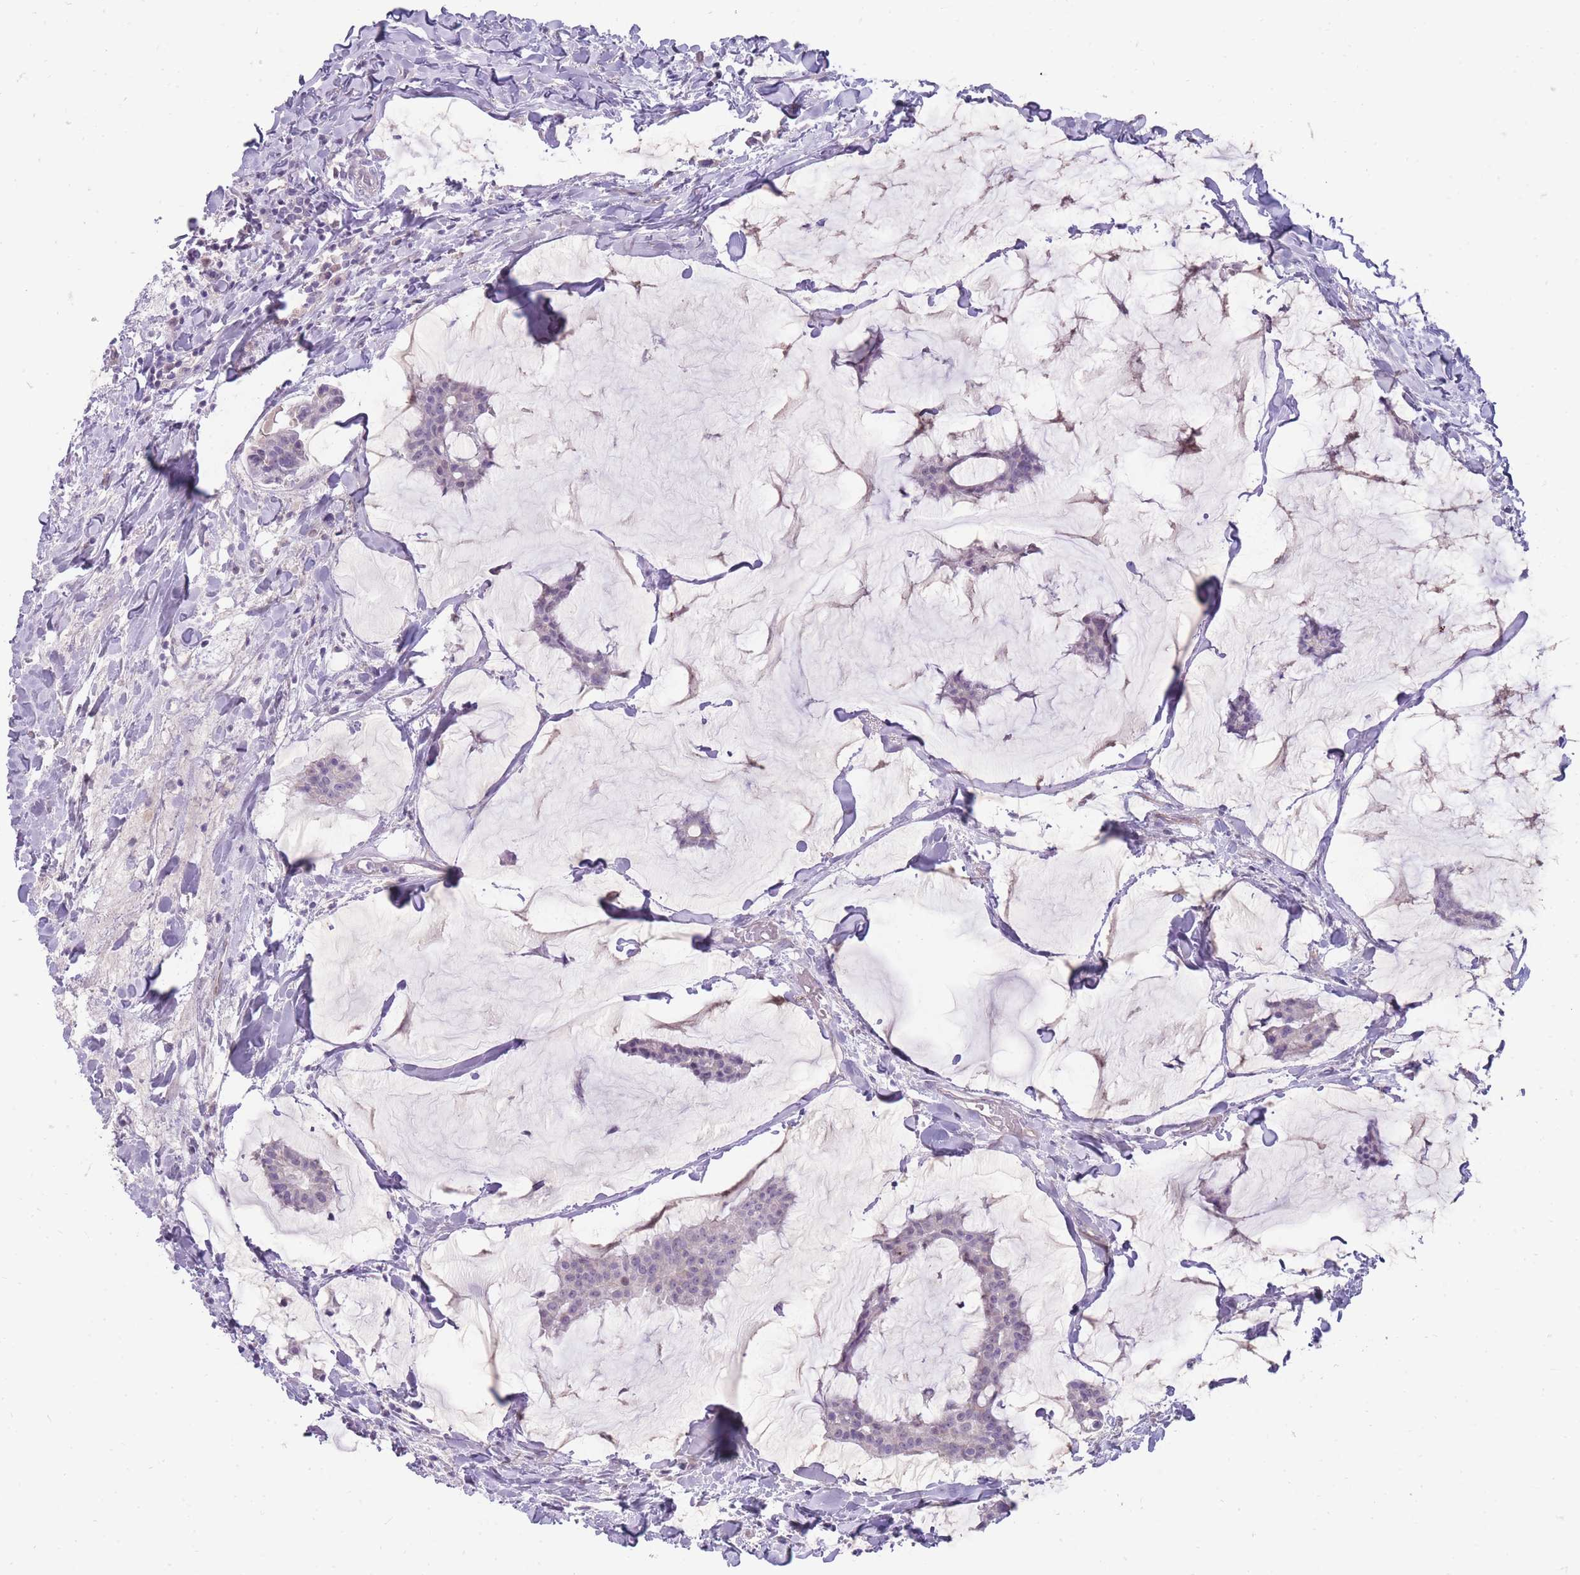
{"staining": {"intensity": "negative", "quantity": "none", "location": "none"}, "tissue": "breast cancer", "cell_type": "Tumor cells", "image_type": "cancer", "snomed": [{"axis": "morphology", "description": "Duct carcinoma"}, {"axis": "topography", "description": "Breast"}], "caption": "The IHC image has no significant staining in tumor cells of invasive ductal carcinoma (breast) tissue. (DAB IHC, high magnification).", "gene": "ERICH4", "patient": {"sex": "female", "age": 93}}